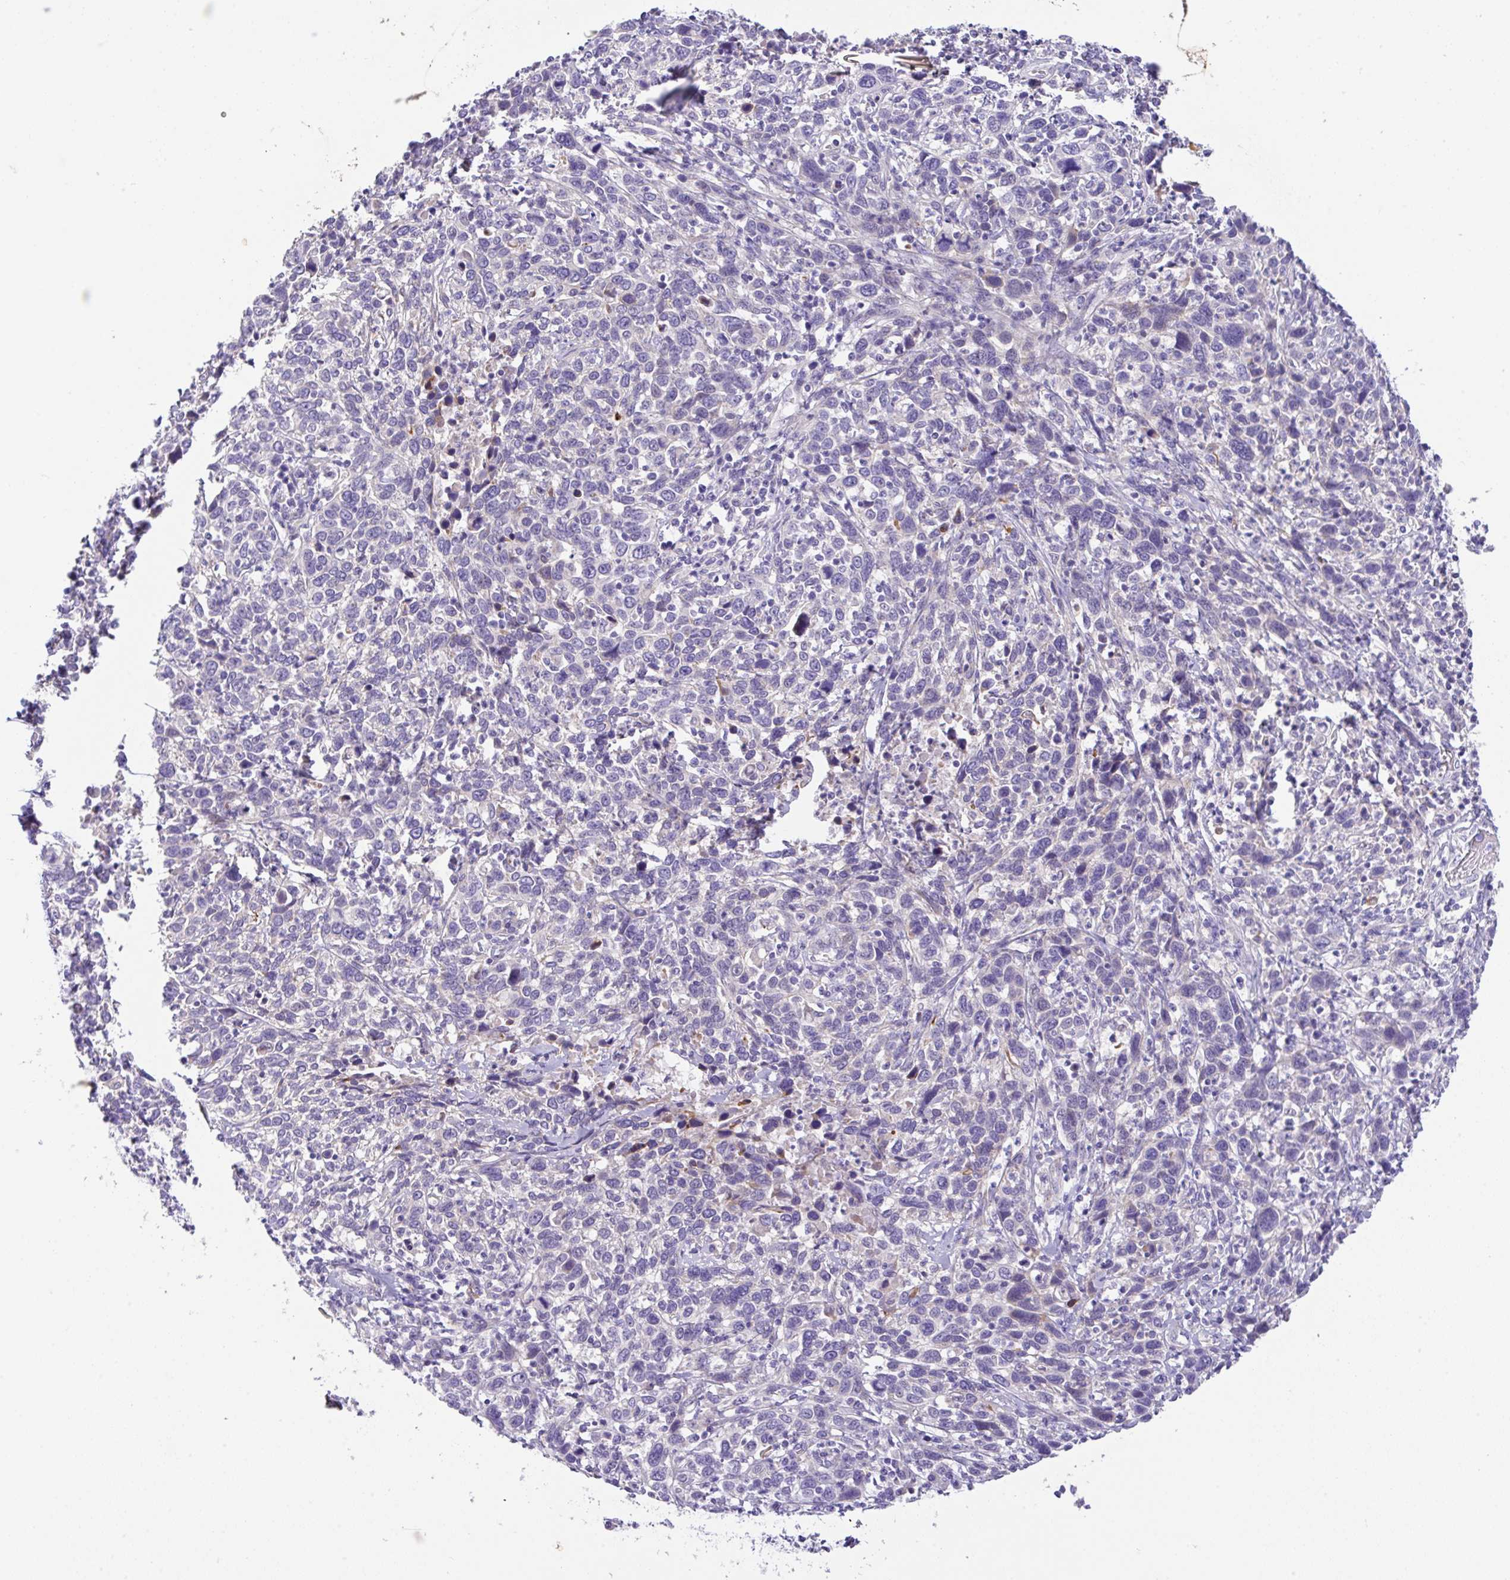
{"staining": {"intensity": "negative", "quantity": "none", "location": "none"}, "tissue": "cervical cancer", "cell_type": "Tumor cells", "image_type": "cancer", "snomed": [{"axis": "morphology", "description": "Squamous cell carcinoma, NOS"}, {"axis": "topography", "description": "Cervix"}], "caption": "This is a photomicrograph of IHC staining of cervical squamous cell carcinoma, which shows no staining in tumor cells. The staining was performed using DAB (3,3'-diaminobenzidine) to visualize the protein expression in brown, while the nuclei were stained in blue with hematoxylin (Magnification: 20x).", "gene": "EPN3", "patient": {"sex": "female", "age": 46}}